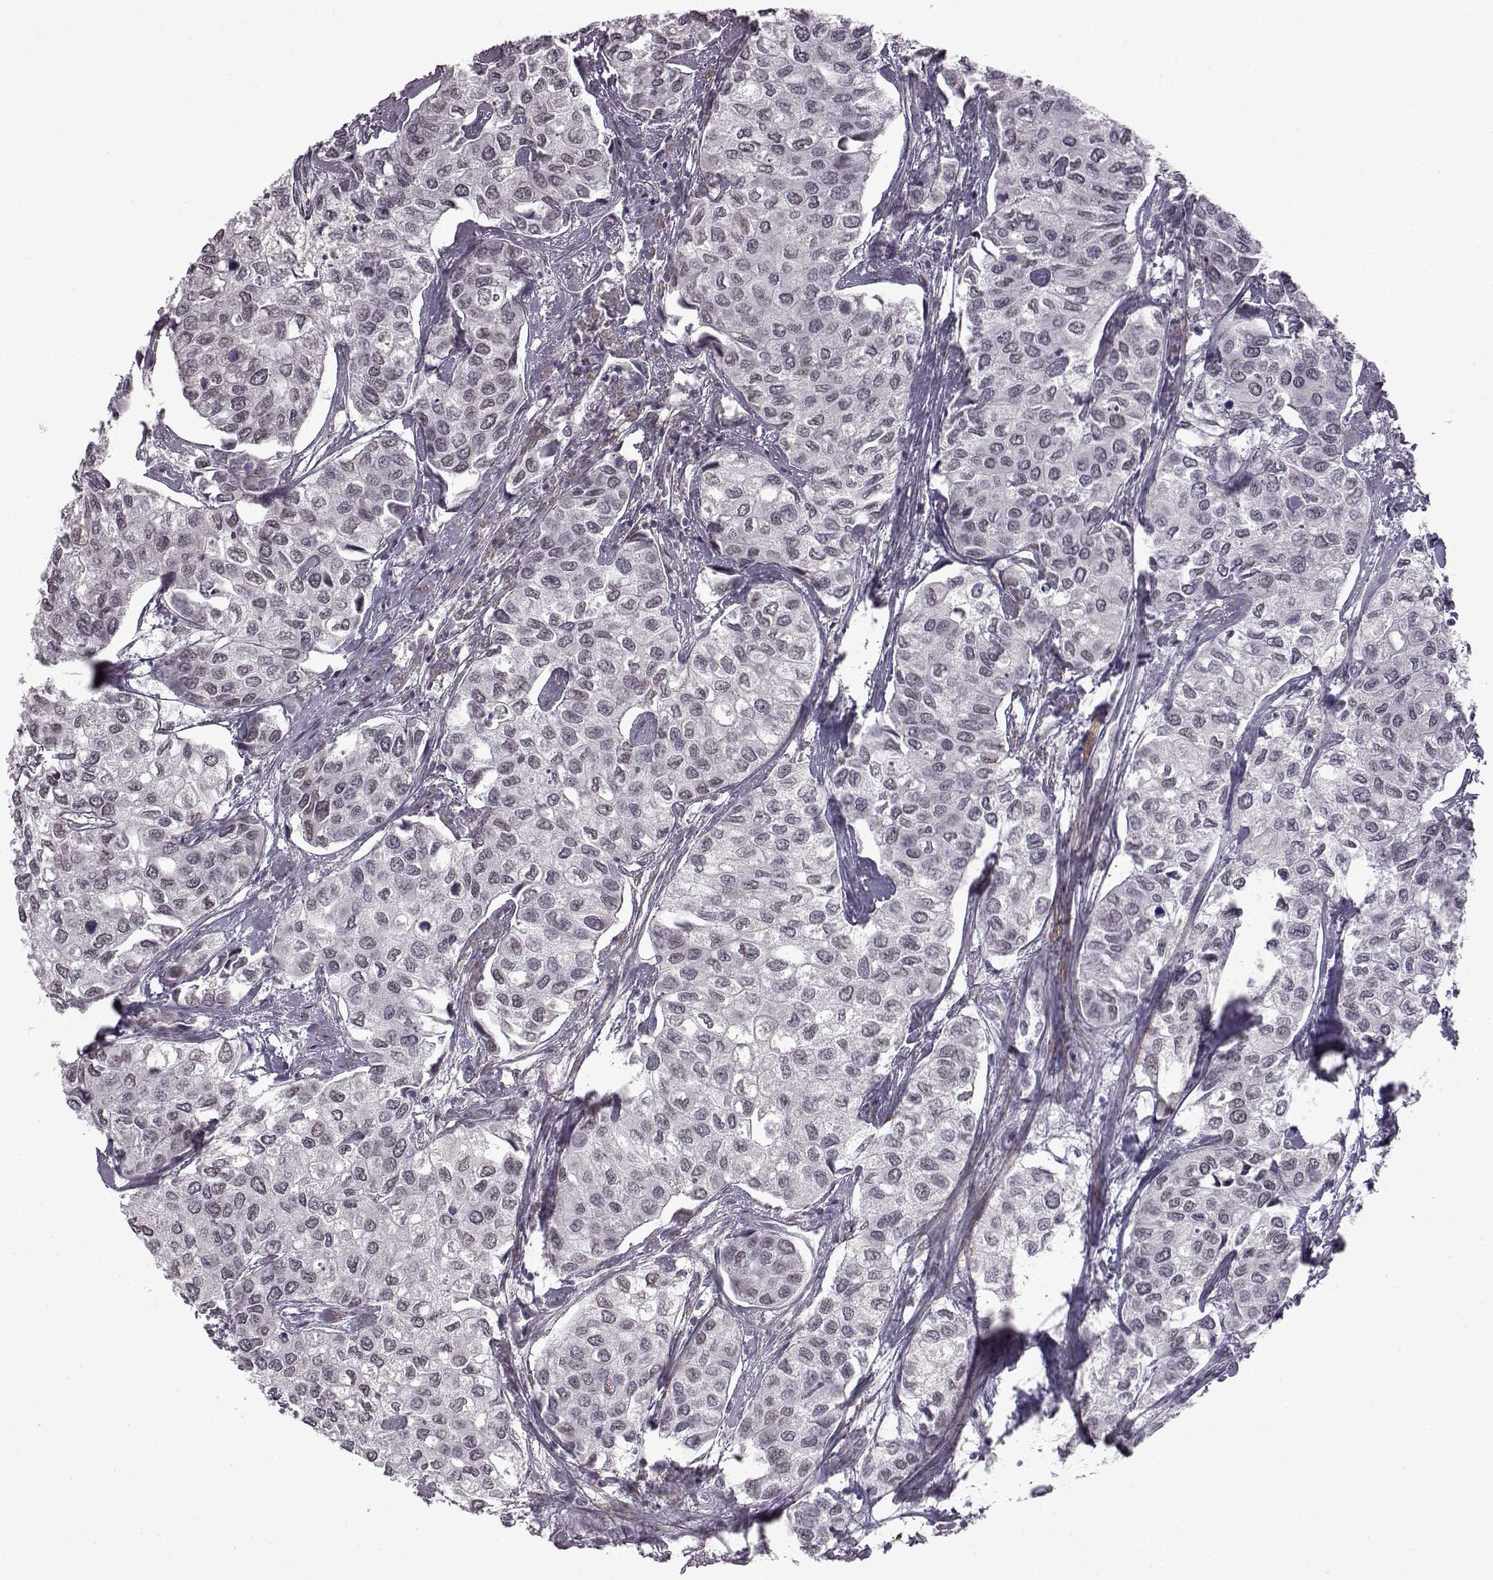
{"staining": {"intensity": "negative", "quantity": "none", "location": "none"}, "tissue": "urothelial cancer", "cell_type": "Tumor cells", "image_type": "cancer", "snomed": [{"axis": "morphology", "description": "Urothelial carcinoma, High grade"}, {"axis": "topography", "description": "Urinary bladder"}], "caption": "High power microscopy histopathology image of an IHC micrograph of urothelial cancer, revealing no significant positivity in tumor cells.", "gene": "SYNPO2", "patient": {"sex": "male", "age": 73}}